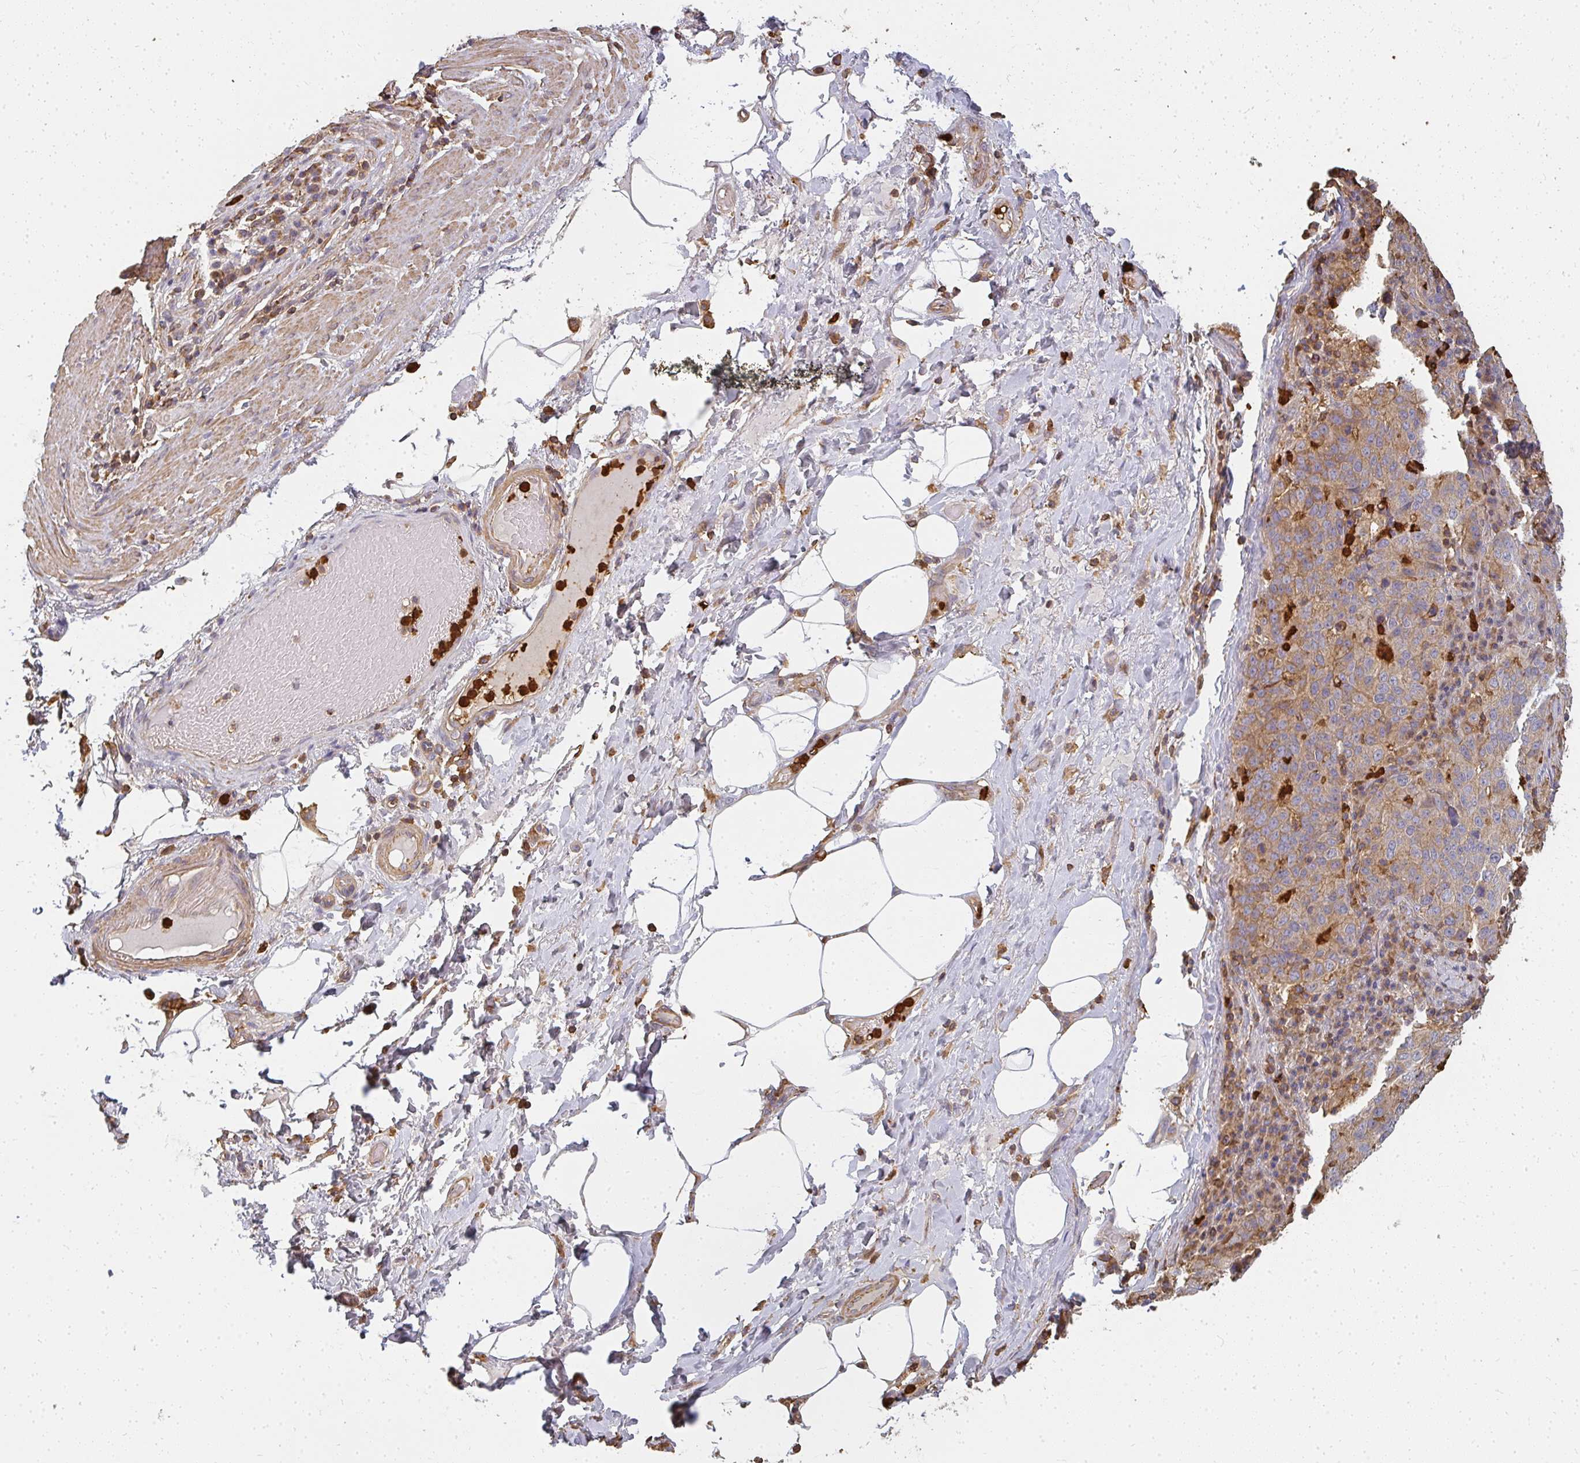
{"staining": {"intensity": "moderate", "quantity": "<25%", "location": "cytoplasmic/membranous"}, "tissue": "stomach cancer", "cell_type": "Tumor cells", "image_type": "cancer", "snomed": [{"axis": "morphology", "description": "Adenocarcinoma, NOS"}, {"axis": "topography", "description": "Stomach"}], "caption": "Stomach cancer was stained to show a protein in brown. There is low levels of moderate cytoplasmic/membranous staining in about <25% of tumor cells.", "gene": "CNTRL", "patient": {"sex": "male", "age": 71}}